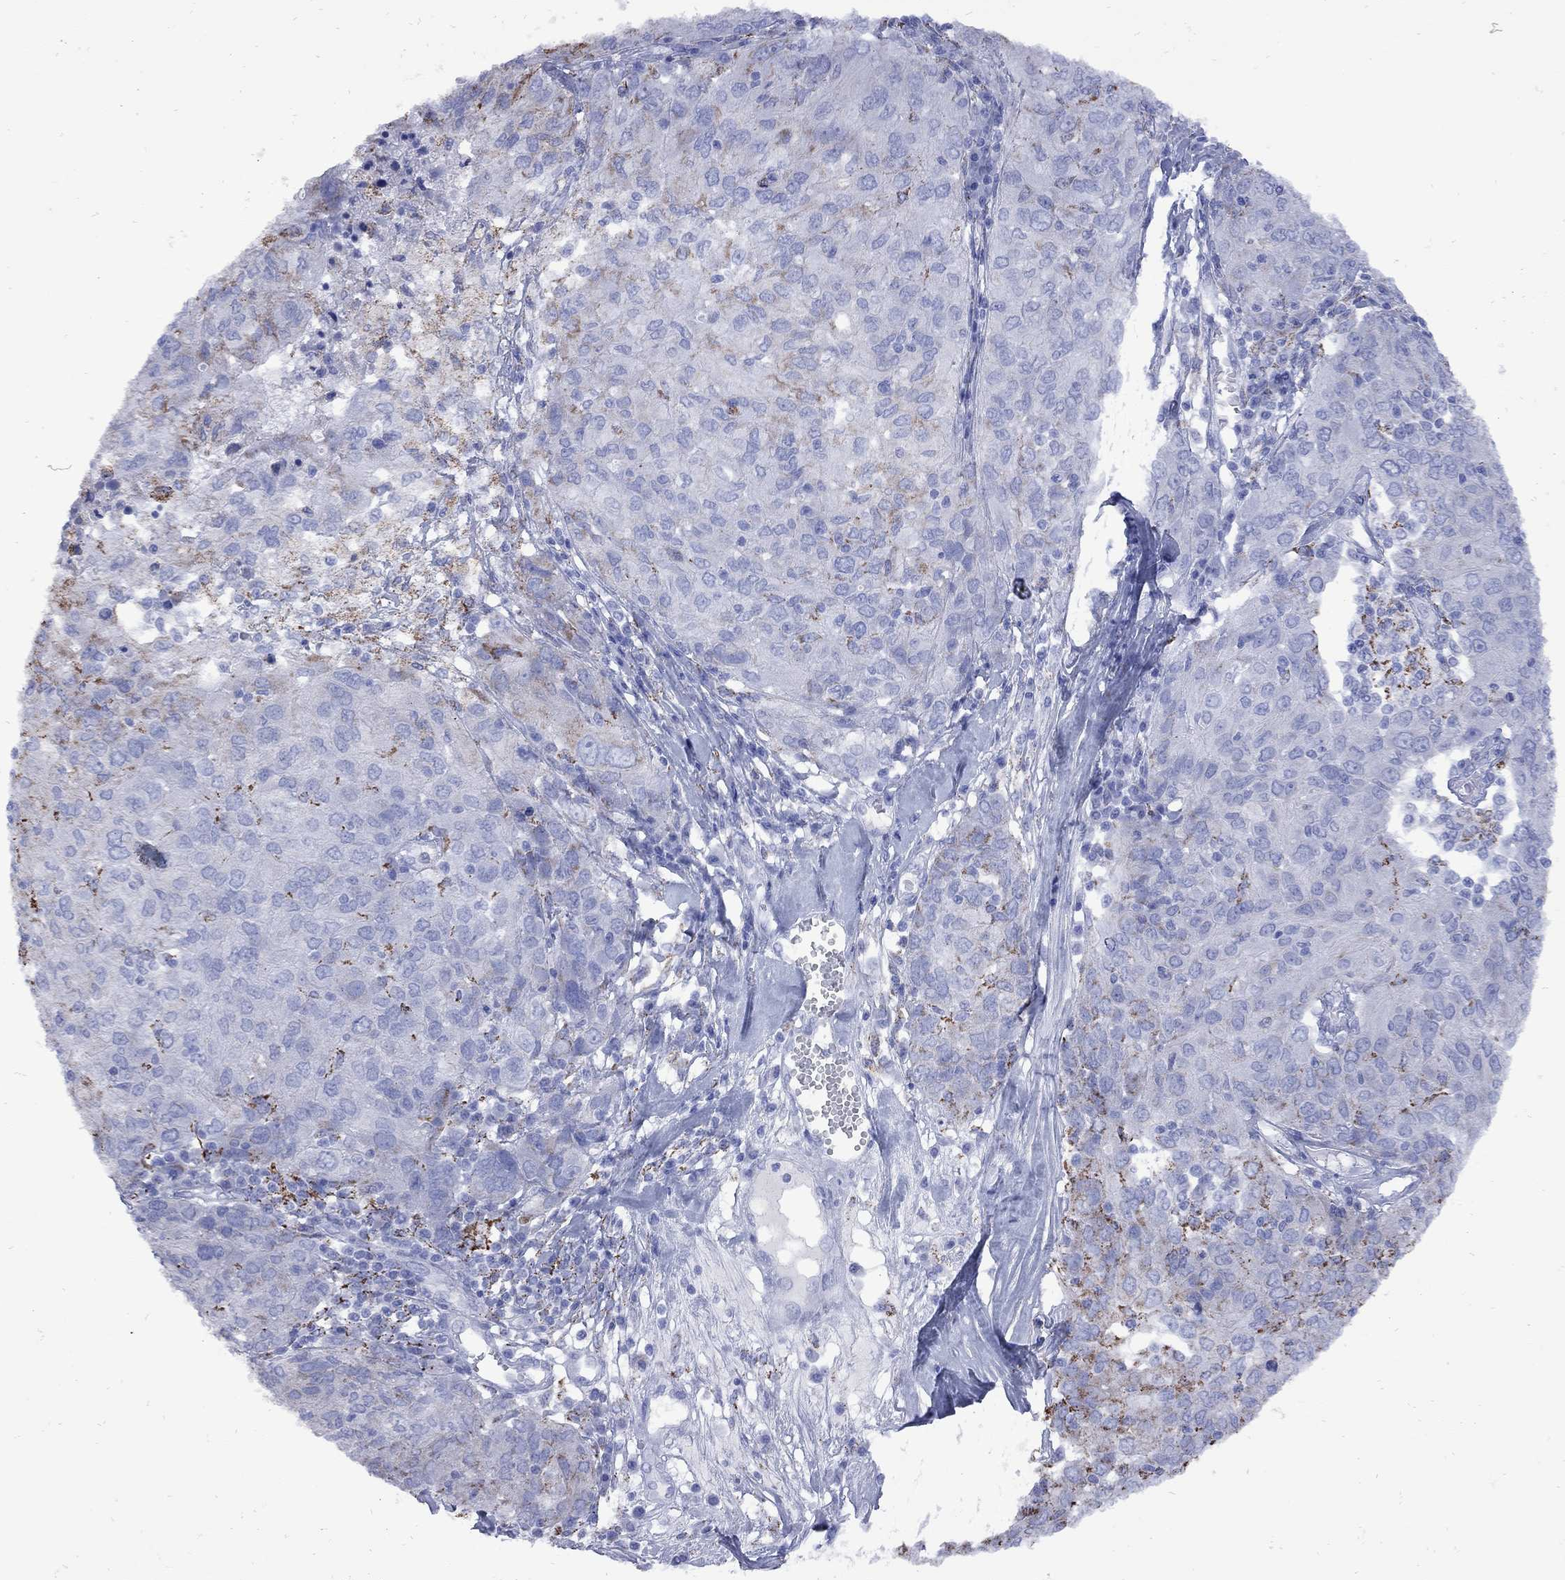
{"staining": {"intensity": "strong", "quantity": "<25%", "location": "cytoplasmic/membranous"}, "tissue": "ovarian cancer", "cell_type": "Tumor cells", "image_type": "cancer", "snomed": [{"axis": "morphology", "description": "Carcinoma, endometroid"}, {"axis": "topography", "description": "Ovary"}], "caption": "Brown immunohistochemical staining in ovarian endometroid carcinoma shows strong cytoplasmic/membranous staining in about <25% of tumor cells.", "gene": "SESTD1", "patient": {"sex": "female", "age": 50}}